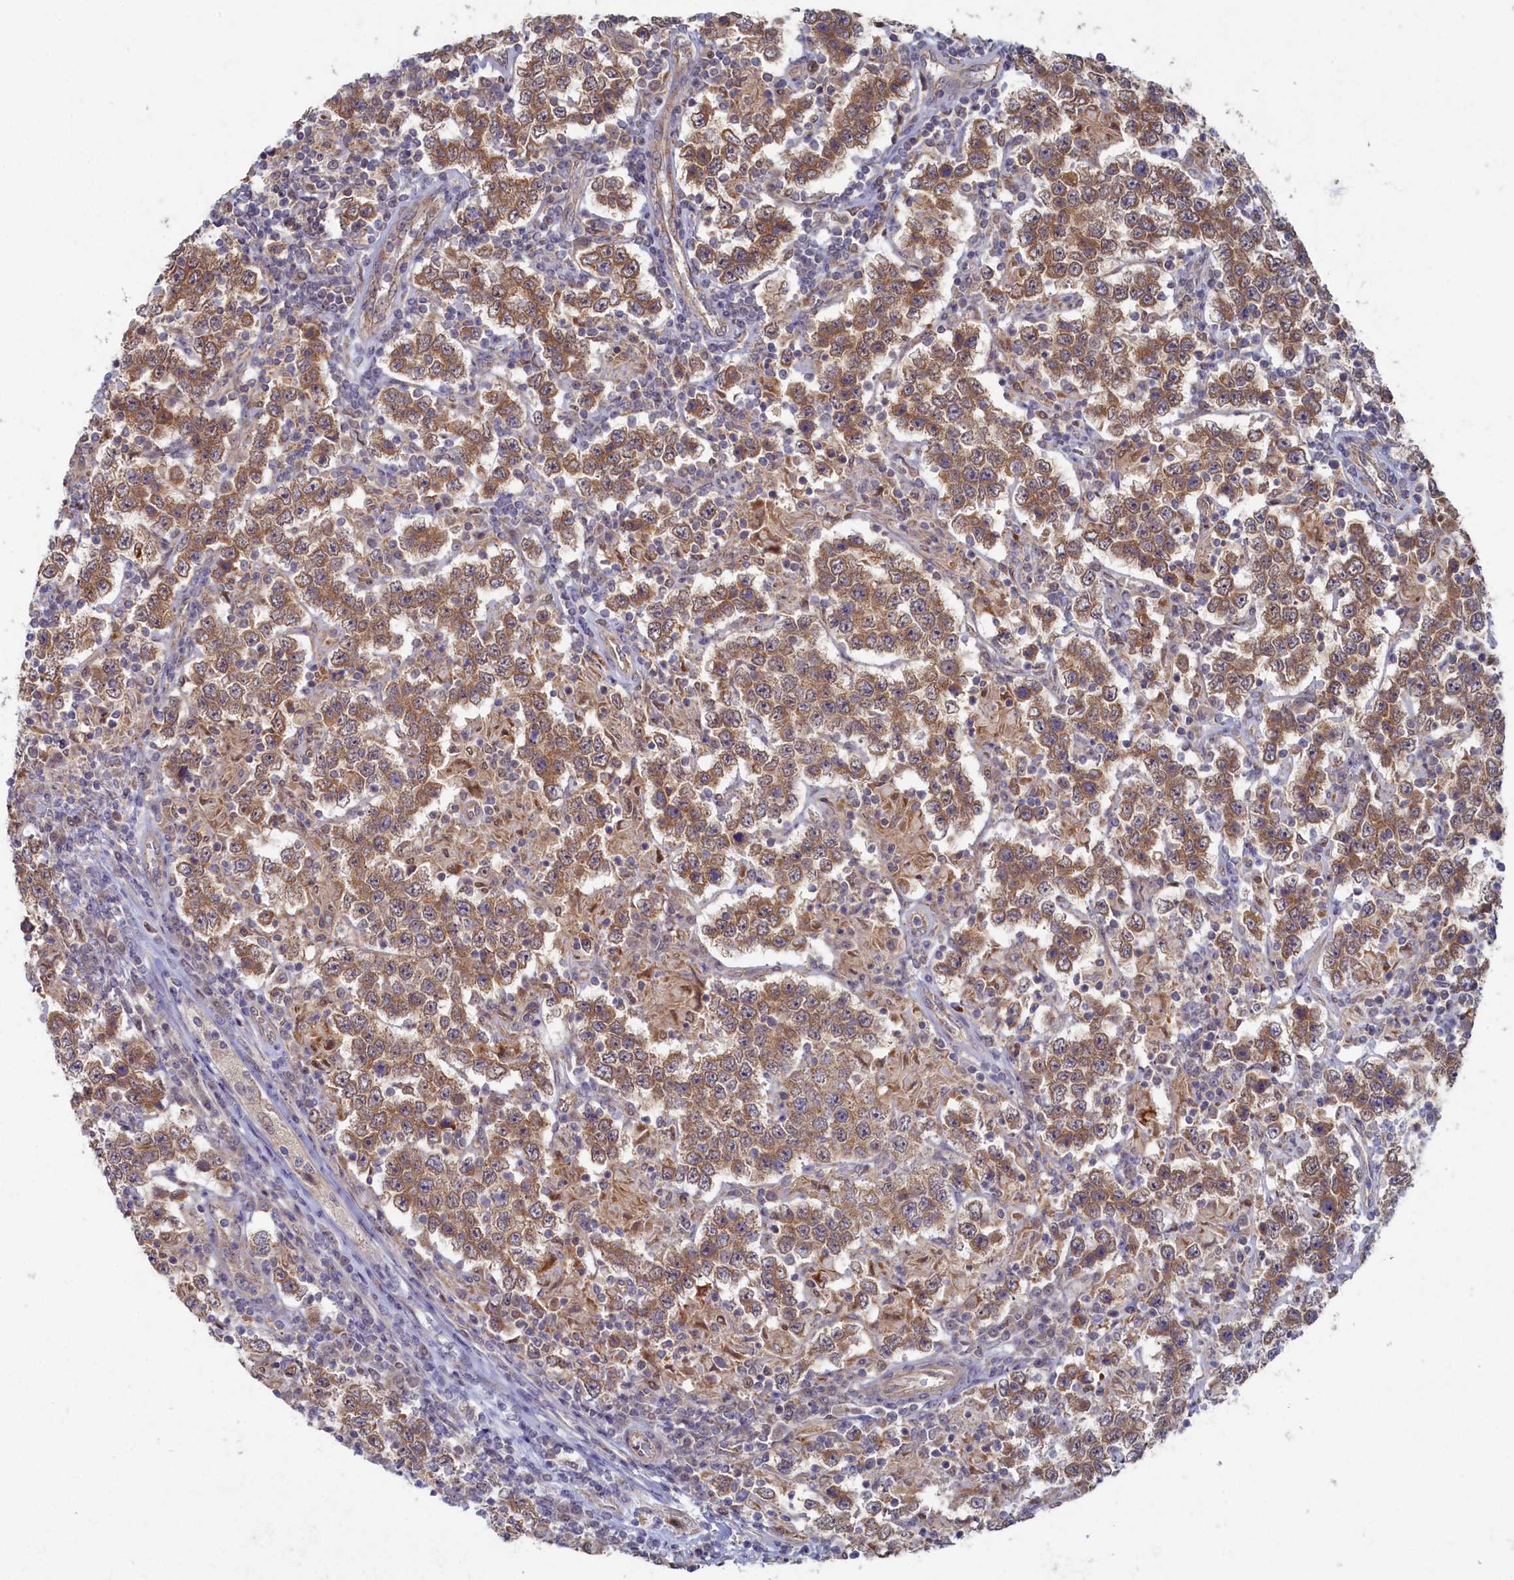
{"staining": {"intensity": "moderate", "quantity": ">75%", "location": "cytoplasmic/membranous"}, "tissue": "testis cancer", "cell_type": "Tumor cells", "image_type": "cancer", "snomed": [{"axis": "morphology", "description": "Normal tissue, NOS"}, {"axis": "morphology", "description": "Urothelial carcinoma, High grade"}, {"axis": "morphology", "description": "Seminoma, NOS"}, {"axis": "morphology", "description": "Carcinoma, Embryonal, NOS"}, {"axis": "topography", "description": "Urinary bladder"}, {"axis": "topography", "description": "Testis"}], "caption": "High-power microscopy captured an IHC photomicrograph of testis cancer, revealing moderate cytoplasmic/membranous positivity in about >75% of tumor cells.", "gene": "WDR59", "patient": {"sex": "male", "age": 41}}